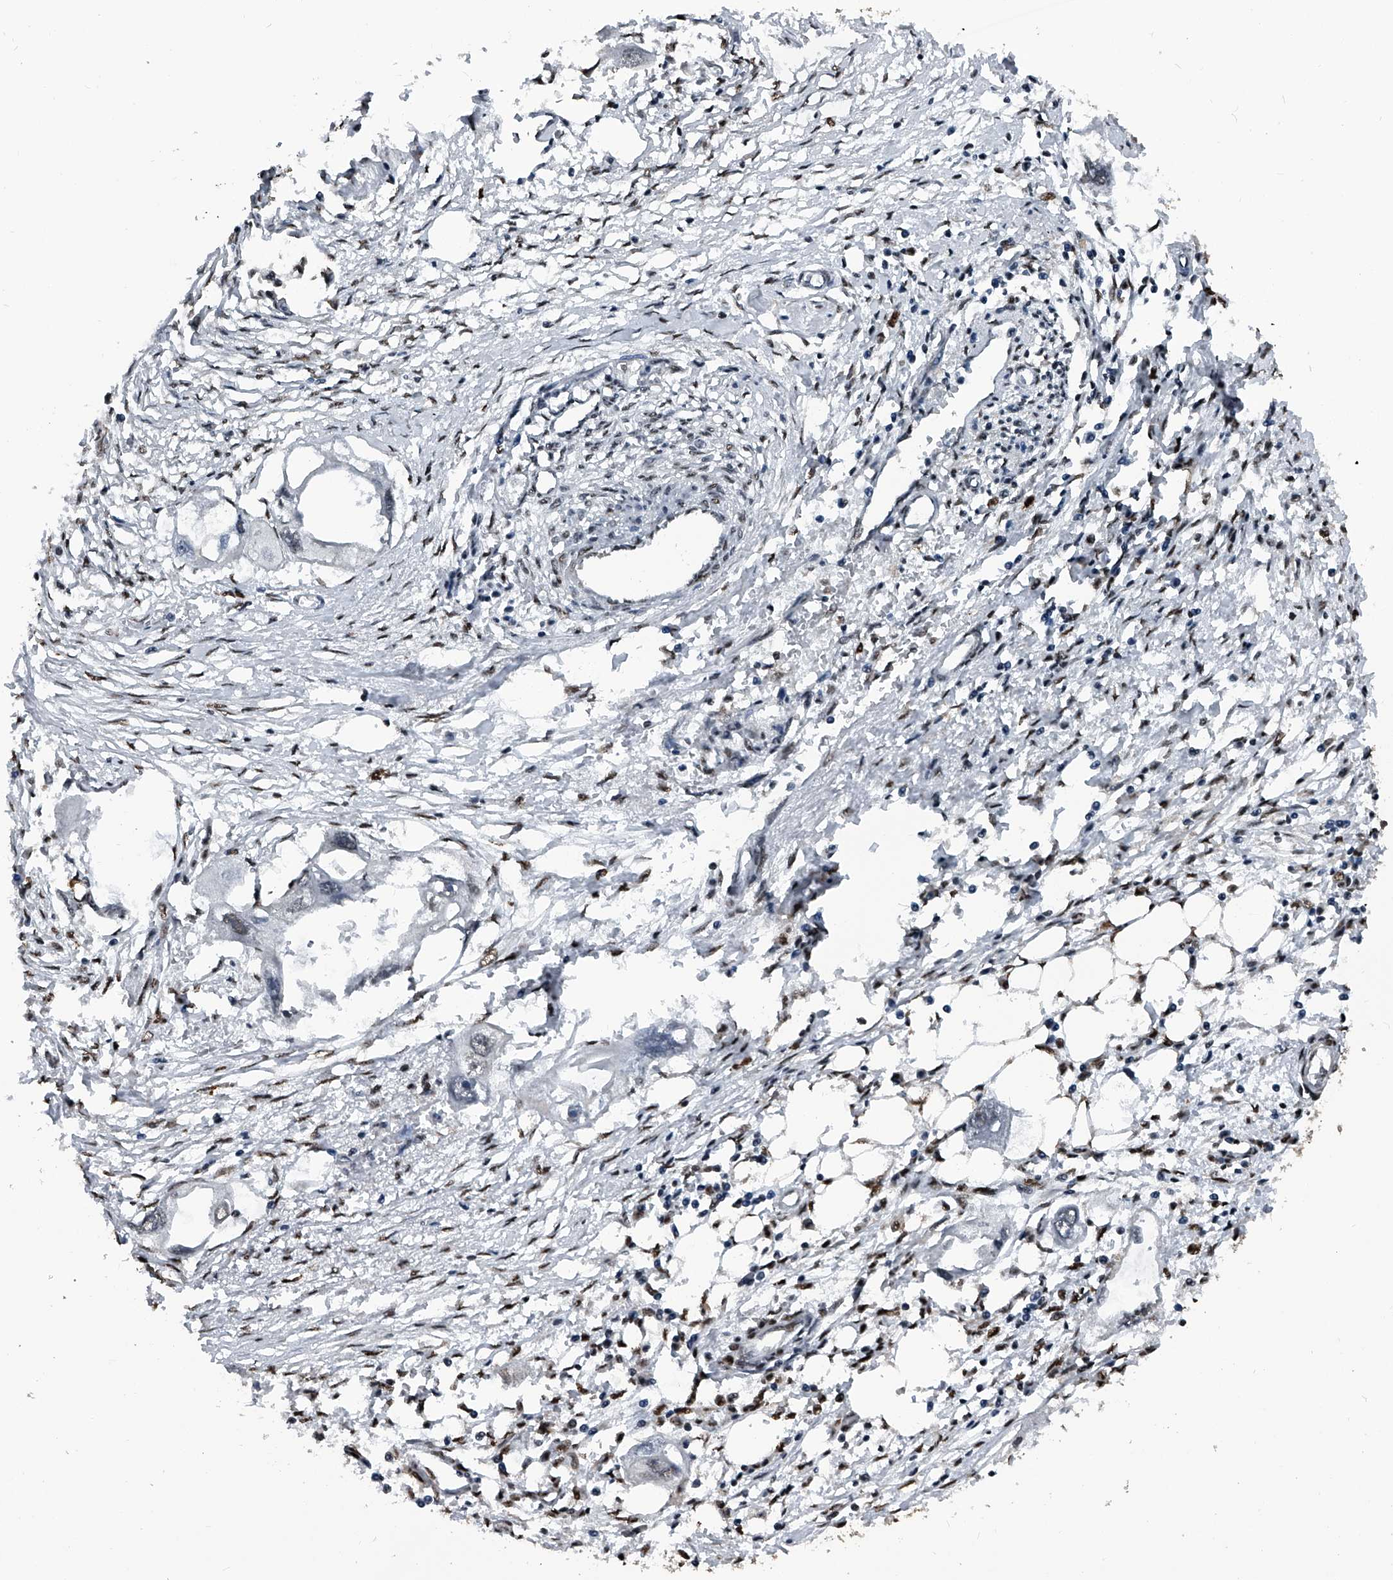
{"staining": {"intensity": "negative", "quantity": "none", "location": "none"}, "tissue": "endometrial cancer", "cell_type": "Tumor cells", "image_type": "cancer", "snomed": [{"axis": "morphology", "description": "Adenocarcinoma, NOS"}, {"axis": "morphology", "description": "Adenocarcinoma, metastatic, NOS"}, {"axis": "topography", "description": "Adipose tissue"}, {"axis": "topography", "description": "Endometrium"}], "caption": "Endometrial cancer was stained to show a protein in brown. There is no significant staining in tumor cells.", "gene": "FKBP5", "patient": {"sex": "female", "age": 67}}